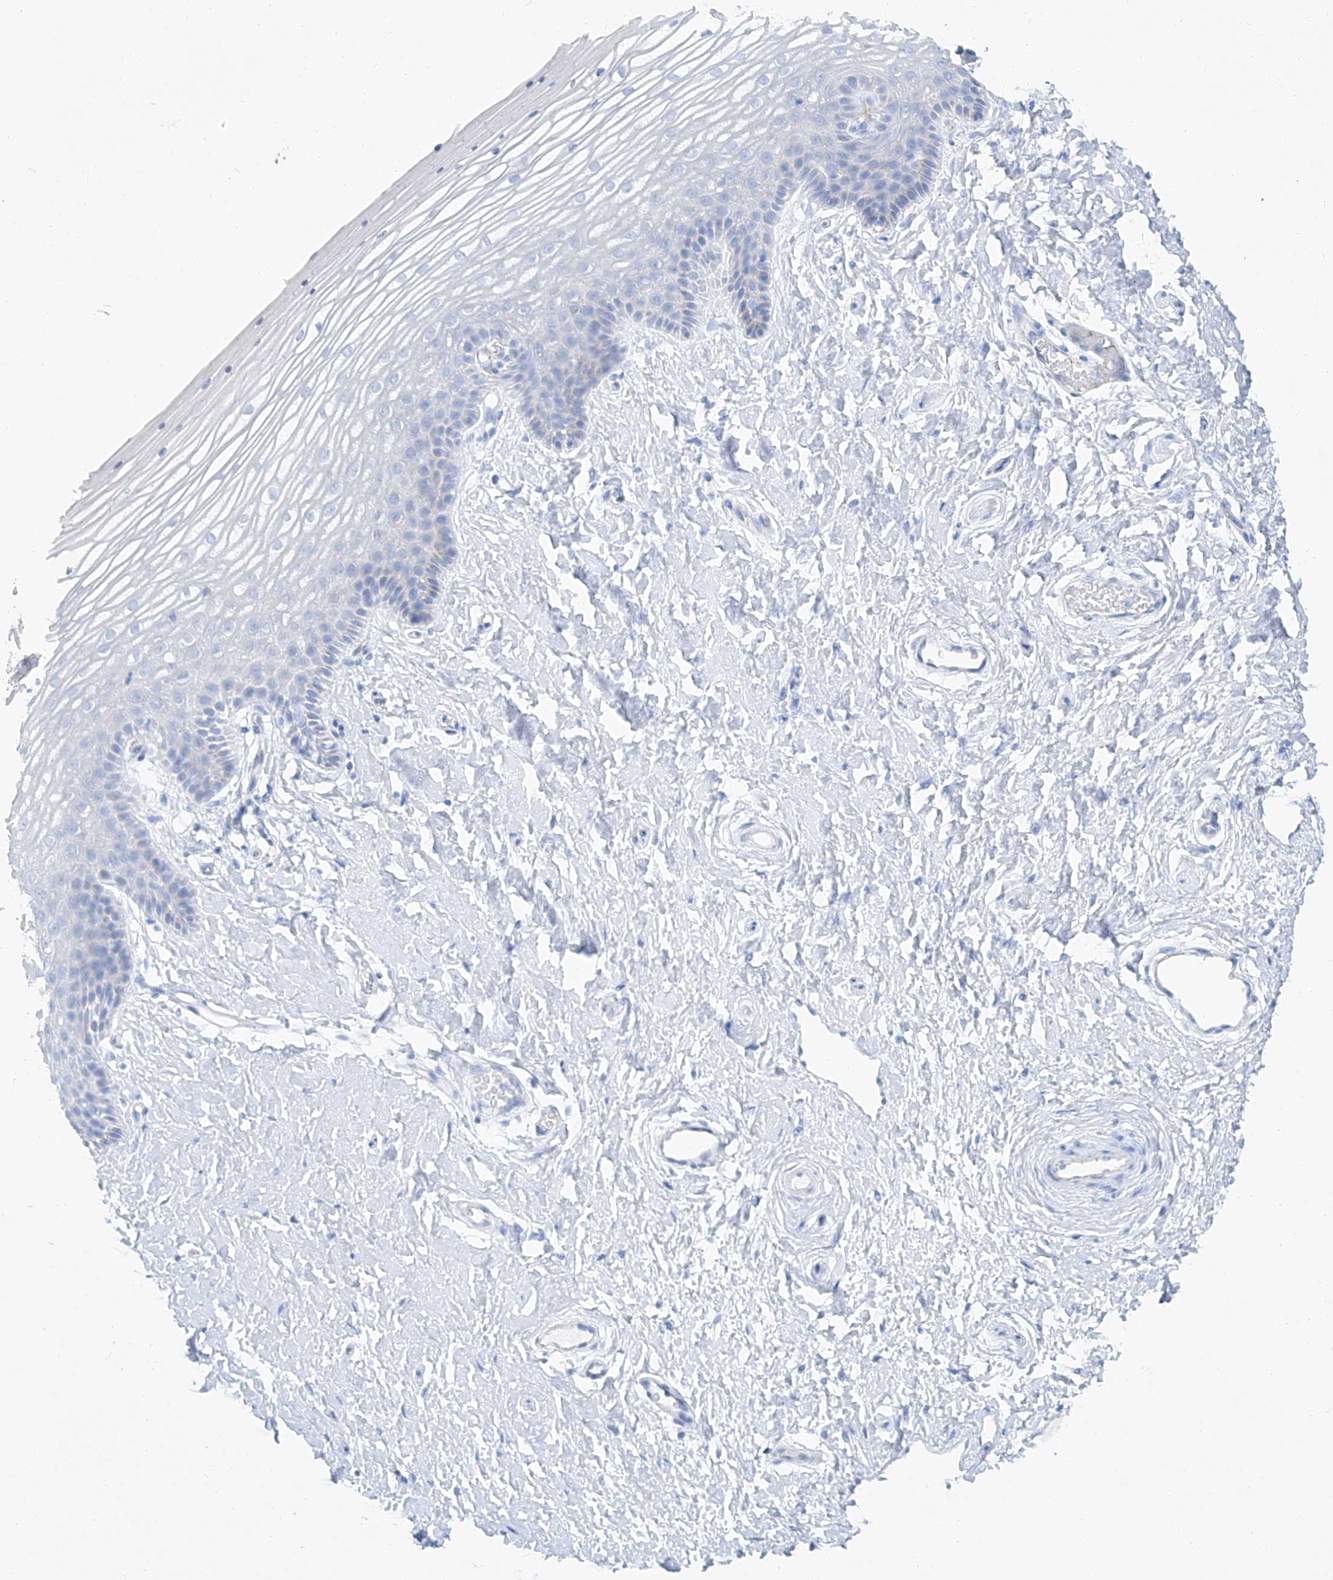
{"staining": {"intensity": "negative", "quantity": "none", "location": "none"}, "tissue": "vagina", "cell_type": "Squamous epithelial cells", "image_type": "normal", "snomed": [{"axis": "morphology", "description": "Normal tissue, NOS"}, {"axis": "topography", "description": "Vagina"}, {"axis": "topography", "description": "Cervix"}], "caption": "The photomicrograph displays no significant staining in squamous epithelial cells of vagina. (DAB (3,3'-diaminobenzidine) immunohistochemistry, high magnification).", "gene": "MAGI1", "patient": {"sex": "female", "age": 40}}